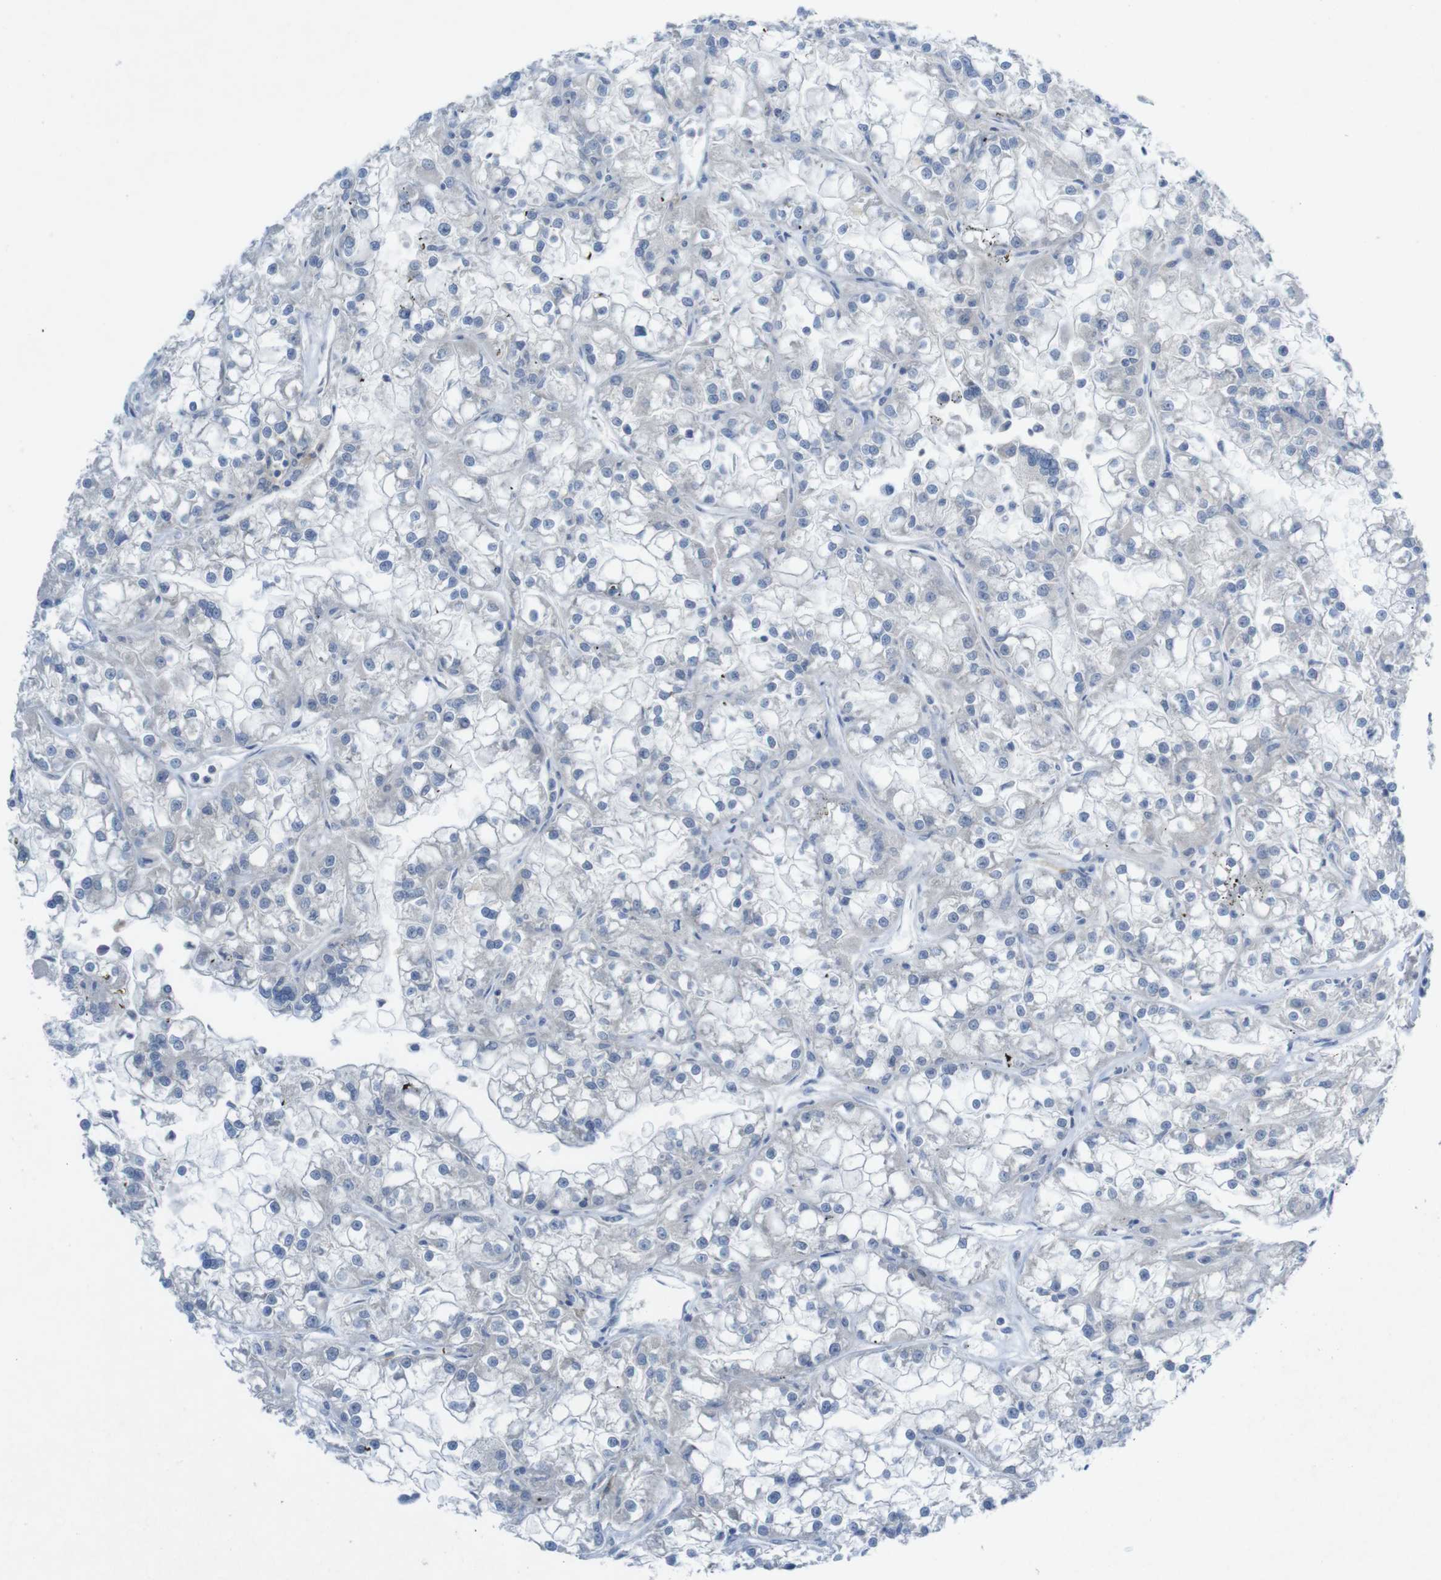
{"staining": {"intensity": "negative", "quantity": "none", "location": "none"}, "tissue": "renal cancer", "cell_type": "Tumor cells", "image_type": "cancer", "snomed": [{"axis": "morphology", "description": "Adenocarcinoma, NOS"}, {"axis": "topography", "description": "Kidney"}], "caption": "DAB immunohistochemical staining of human renal adenocarcinoma shows no significant positivity in tumor cells. (DAB (3,3'-diaminobenzidine) IHC visualized using brightfield microscopy, high magnification).", "gene": "SLAMF7", "patient": {"sex": "female", "age": 52}}